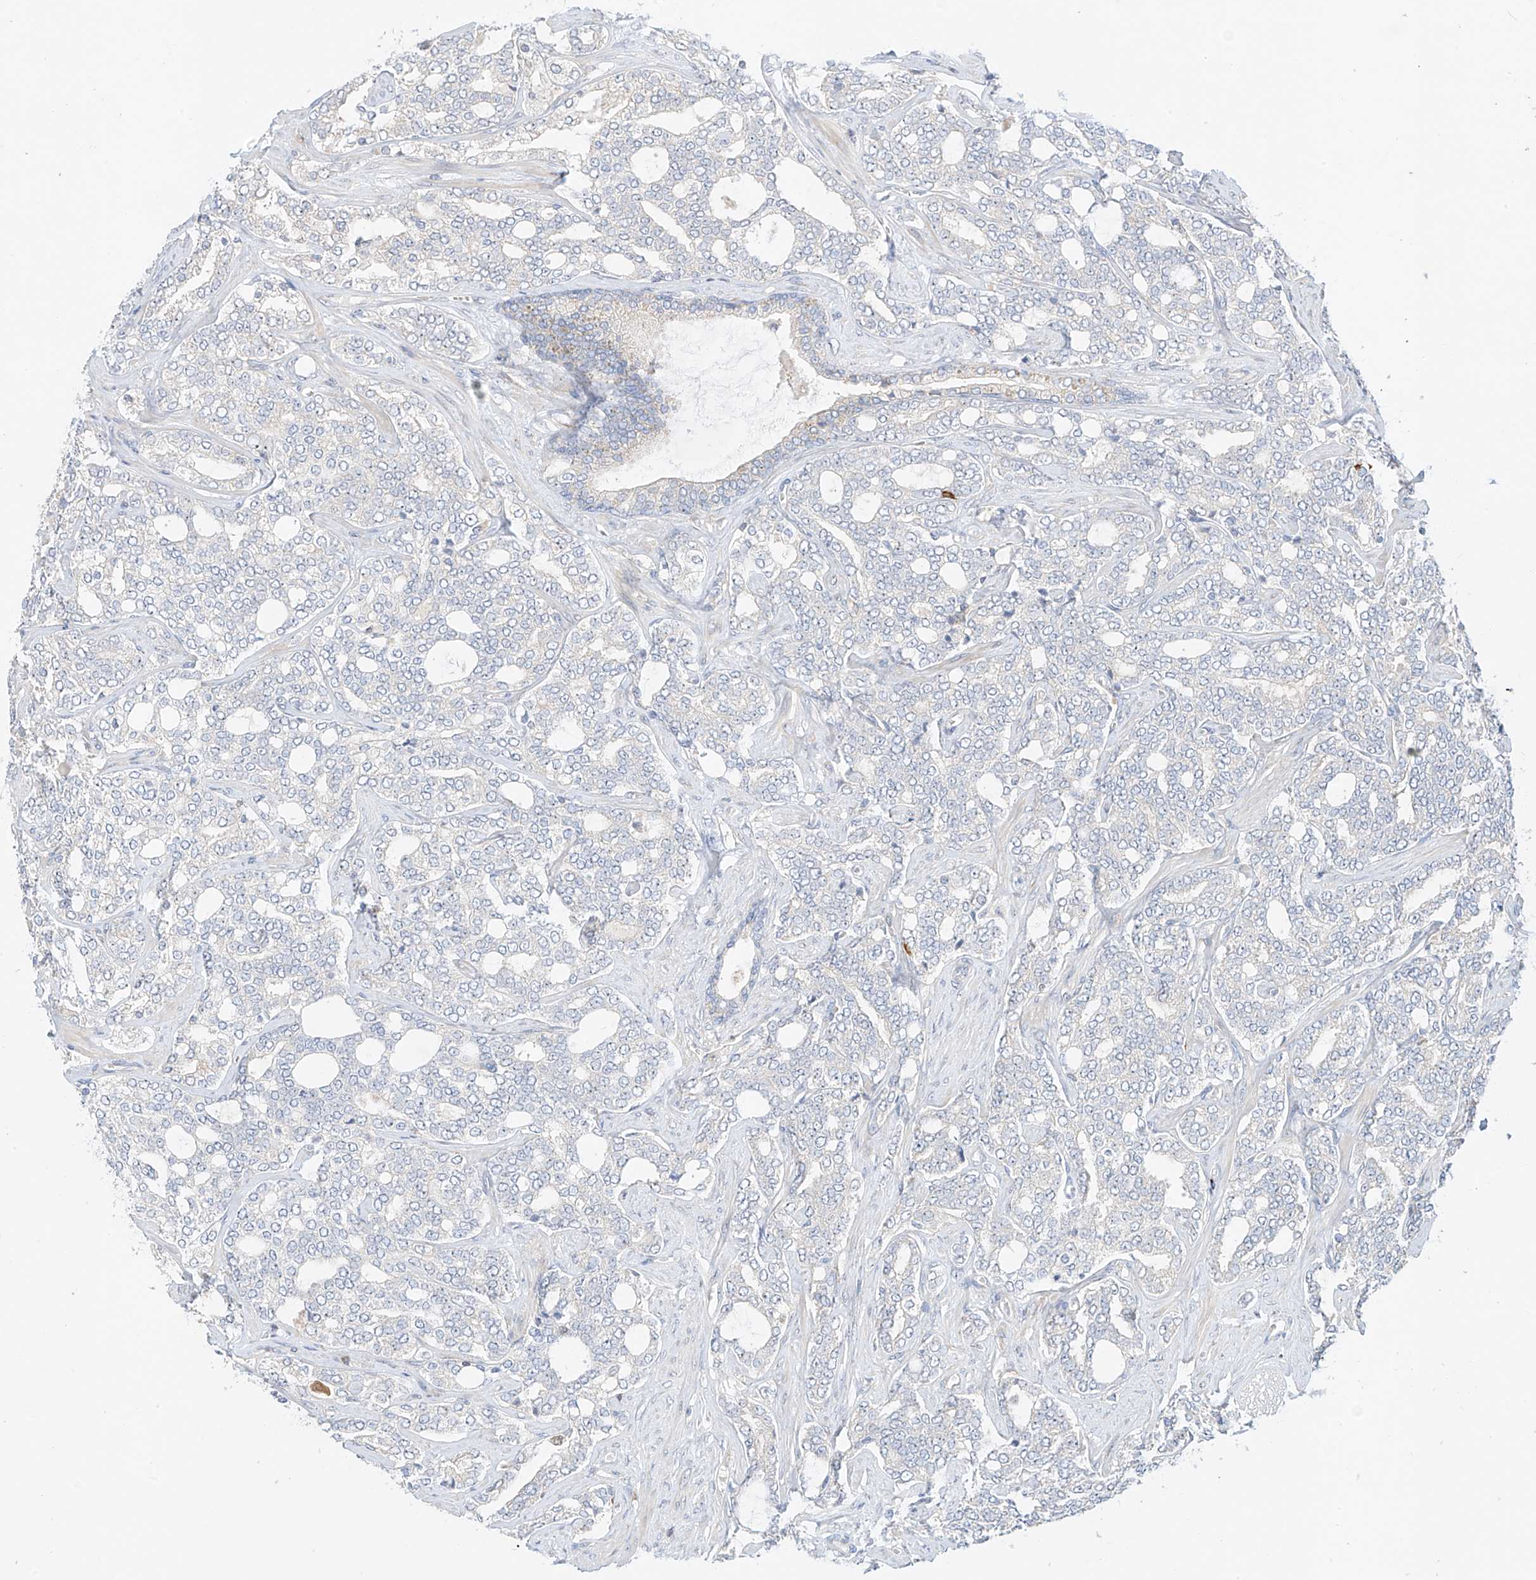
{"staining": {"intensity": "negative", "quantity": "none", "location": "none"}, "tissue": "prostate cancer", "cell_type": "Tumor cells", "image_type": "cancer", "snomed": [{"axis": "morphology", "description": "Adenocarcinoma, High grade"}, {"axis": "topography", "description": "Prostate"}], "caption": "This histopathology image is of prostate adenocarcinoma (high-grade) stained with IHC to label a protein in brown with the nuclei are counter-stained blue. There is no positivity in tumor cells. Brightfield microscopy of immunohistochemistry (IHC) stained with DAB (brown) and hematoxylin (blue), captured at high magnification.", "gene": "SYTL3", "patient": {"sex": "male", "age": 64}}